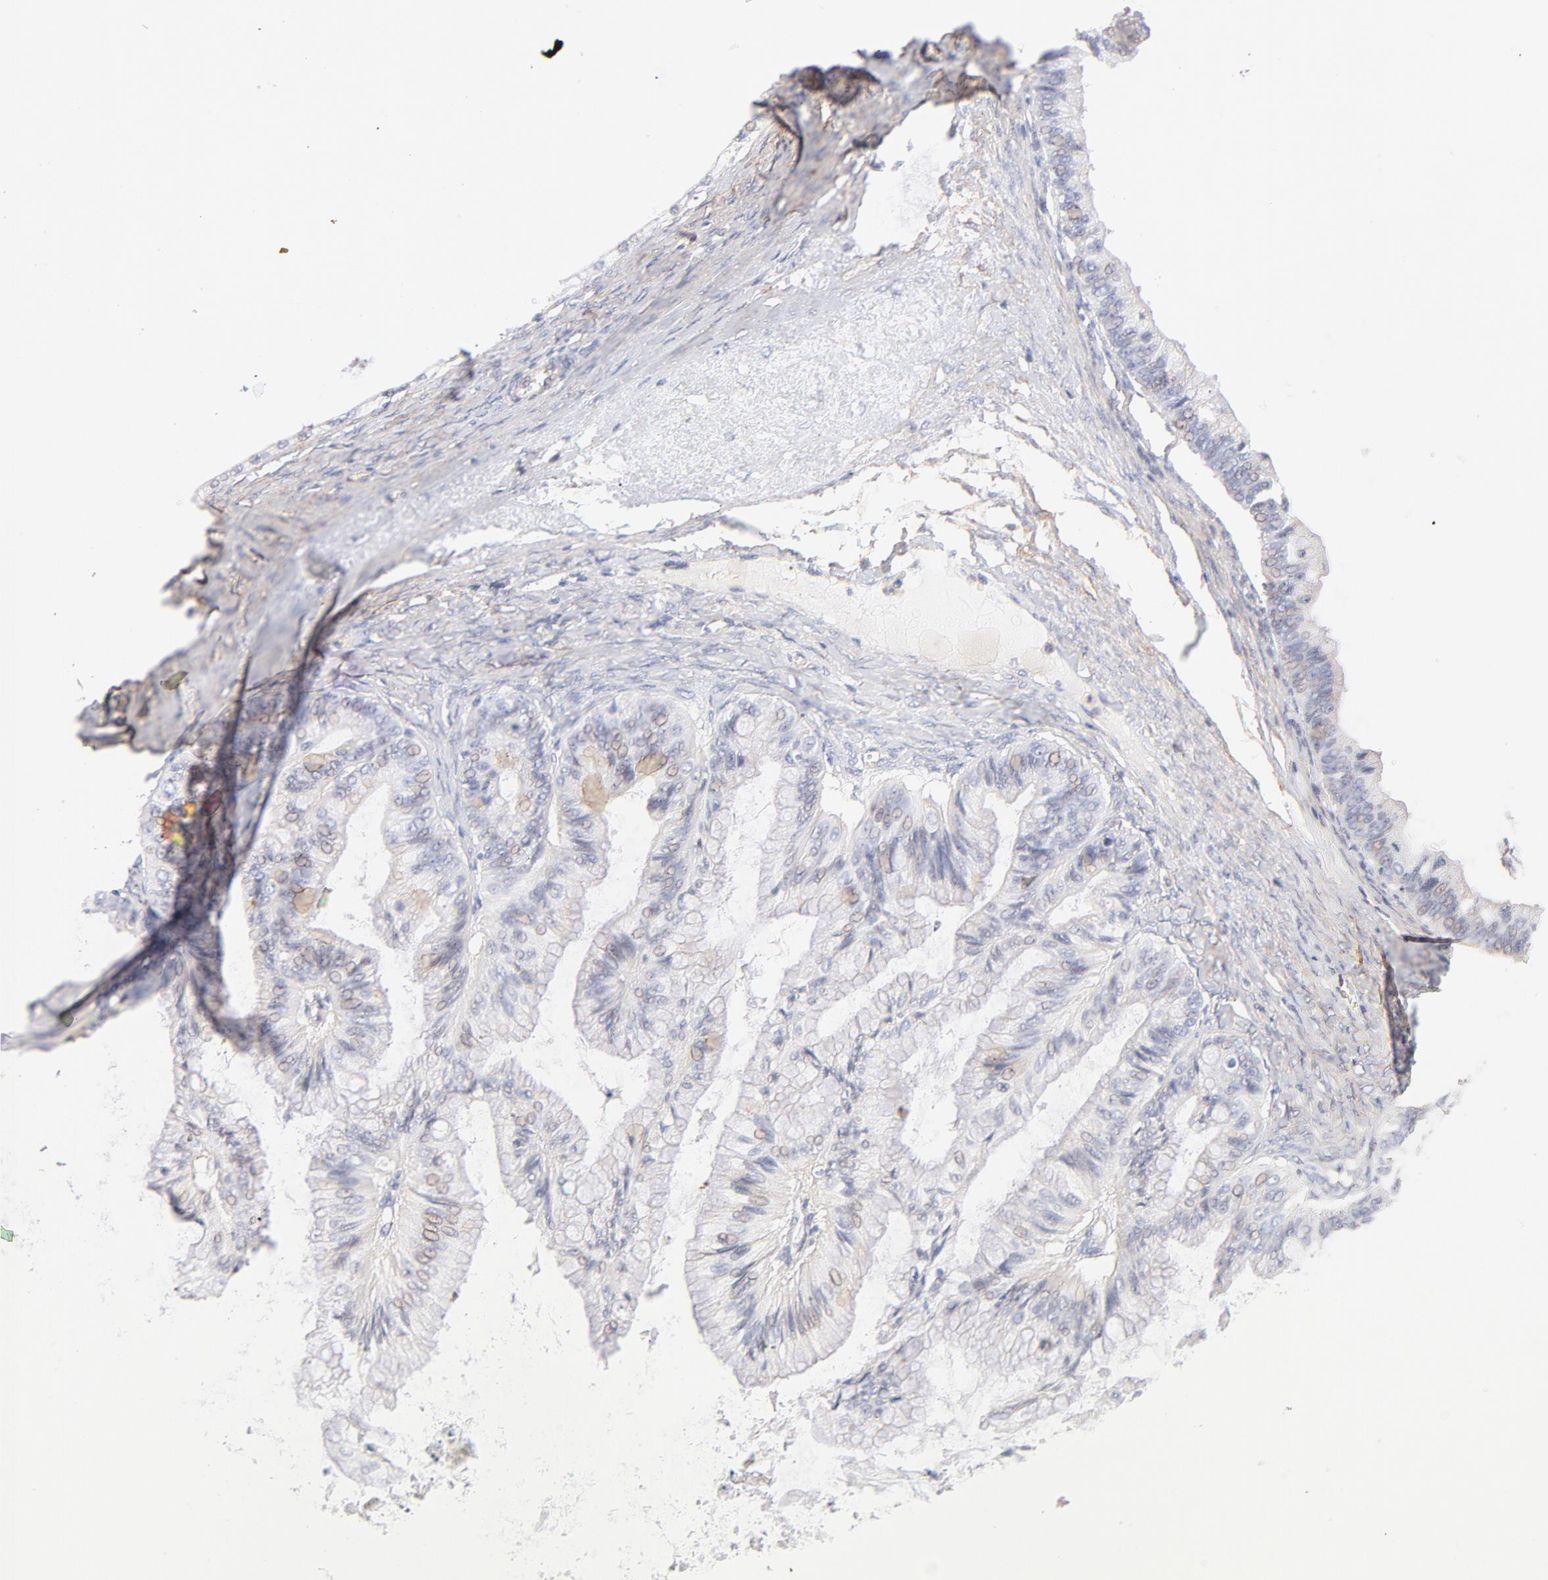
{"staining": {"intensity": "negative", "quantity": "none", "location": "none"}, "tissue": "ovarian cancer", "cell_type": "Tumor cells", "image_type": "cancer", "snomed": [{"axis": "morphology", "description": "Cystadenocarcinoma, mucinous, NOS"}, {"axis": "topography", "description": "Ovary"}], "caption": "Ovarian cancer (mucinous cystadenocarcinoma) was stained to show a protein in brown. There is no significant positivity in tumor cells.", "gene": "LDLRAP1", "patient": {"sex": "female", "age": 57}}